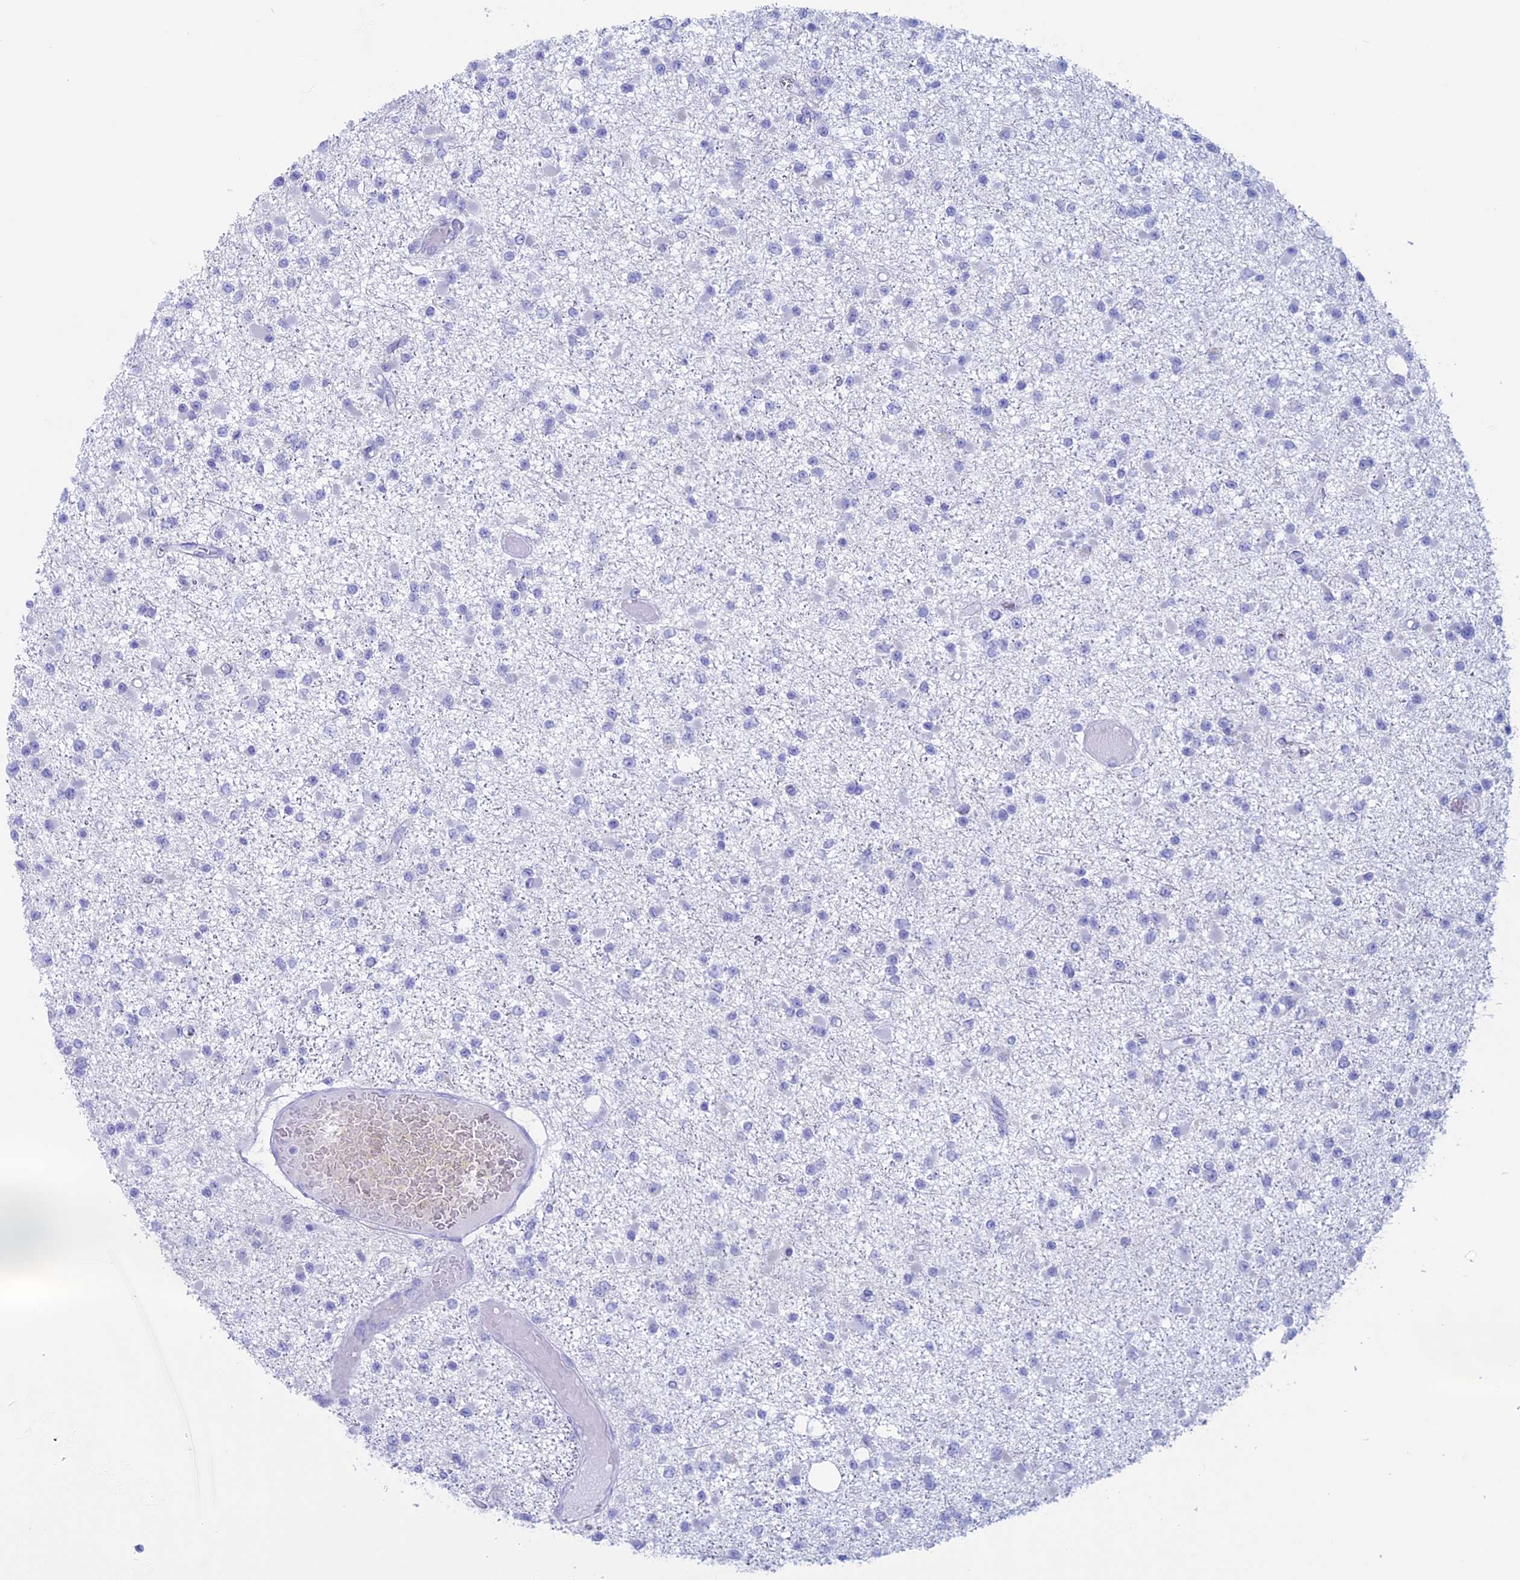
{"staining": {"intensity": "negative", "quantity": "none", "location": "none"}, "tissue": "glioma", "cell_type": "Tumor cells", "image_type": "cancer", "snomed": [{"axis": "morphology", "description": "Glioma, malignant, Low grade"}, {"axis": "topography", "description": "Brain"}], "caption": "IHC of human malignant glioma (low-grade) exhibits no expression in tumor cells.", "gene": "RP1", "patient": {"sex": "female", "age": 22}}